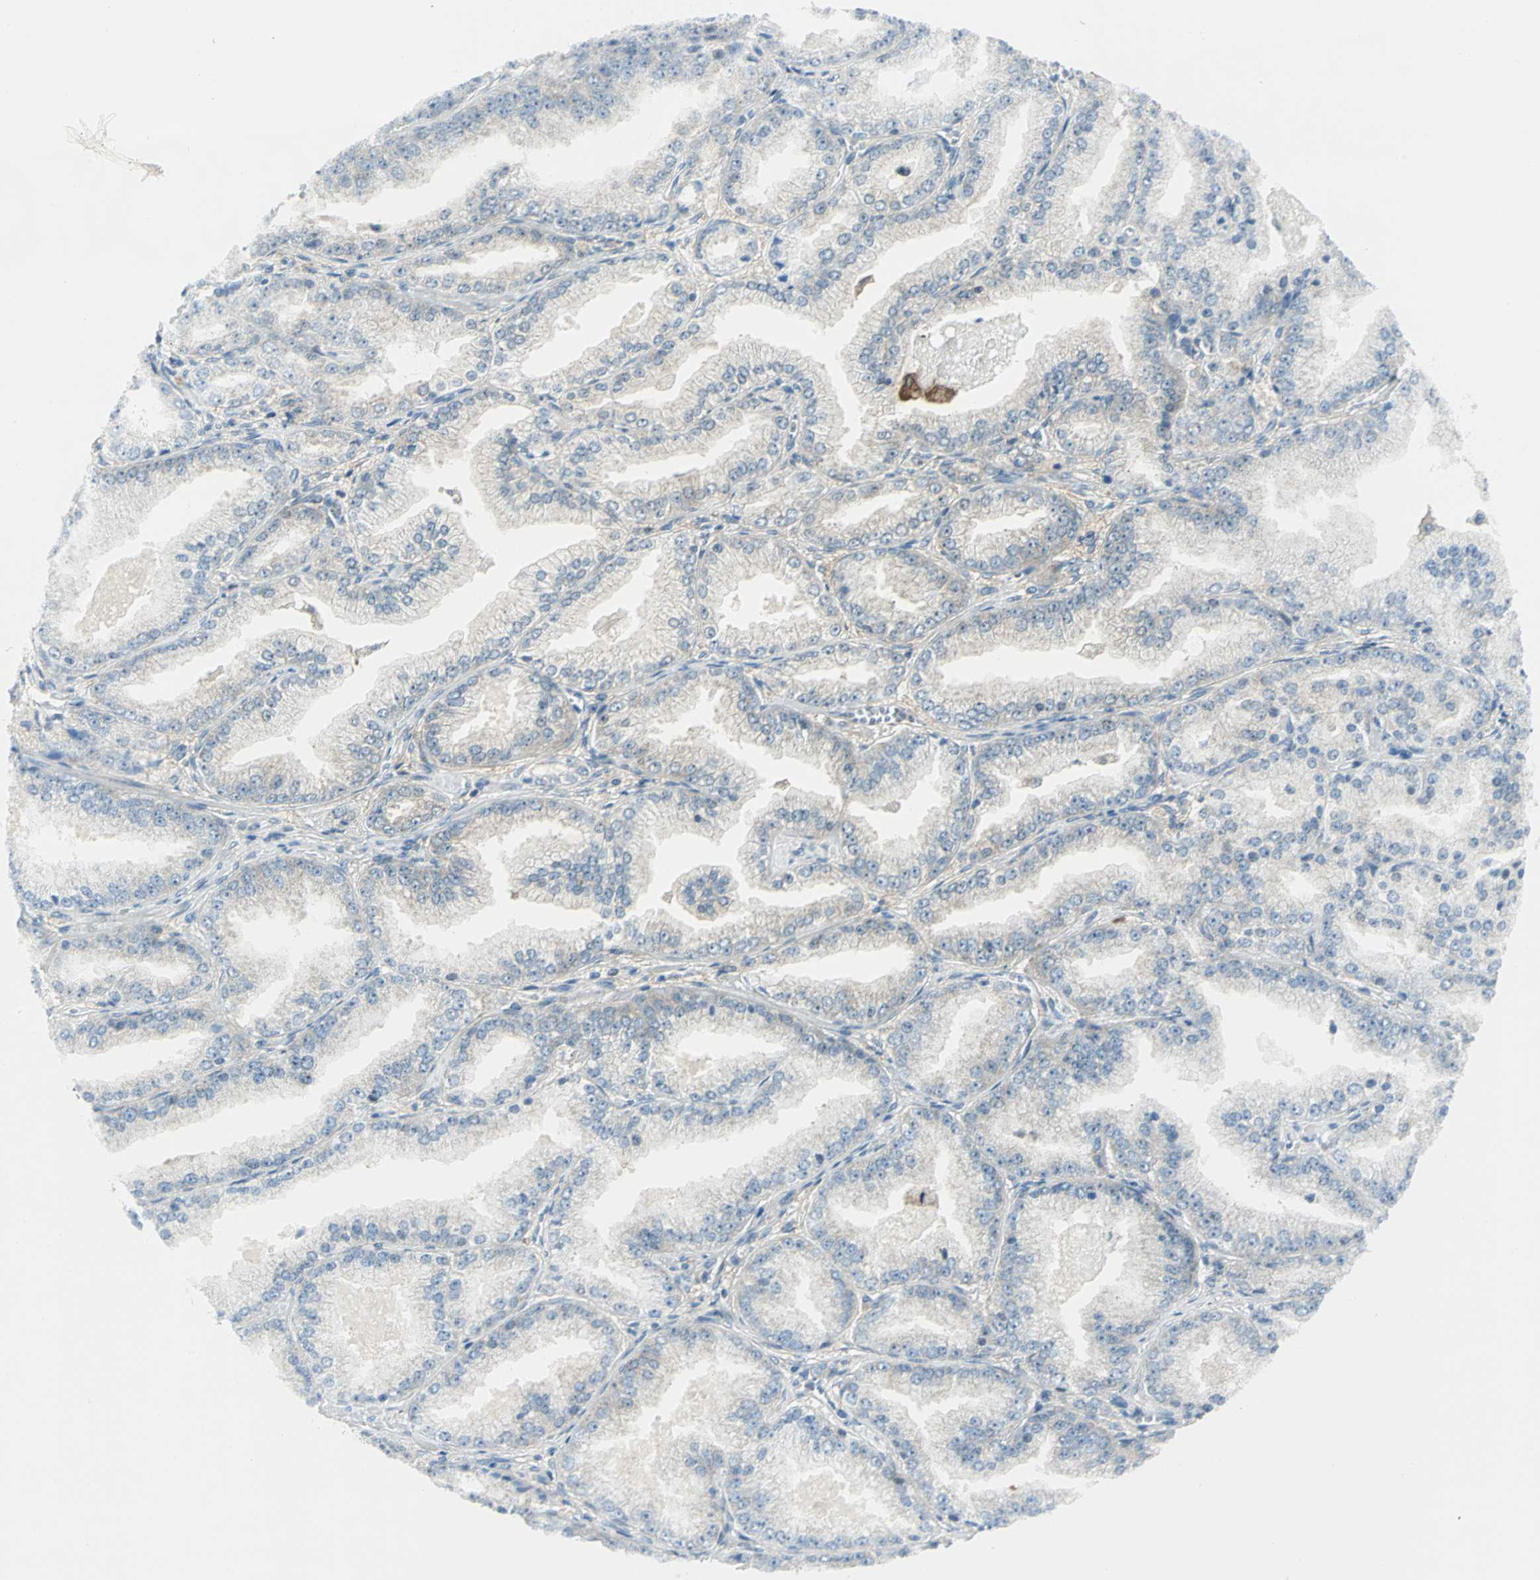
{"staining": {"intensity": "negative", "quantity": "none", "location": "none"}, "tissue": "prostate cancer", "cell_type": "Tumor cells", "image_type": "cancer", "snomed": [{"axis": "morphology", "description": "Adenocarcinoma, High grade"}, {"axis": "topography", "description": "Prostate"}], "caption": "Prostate cancer was stained to show a protein in brown. There is no significant positivity in tumor cells. (Stains: DAB (3,3'-diaminobenzidine) immunohistochemistry with hematoxylin counter stain, Microscopy: brightfield microscopy at high magnification).", "gene": "ALDOA", "patient": {"sex": "male", "age": 61}}